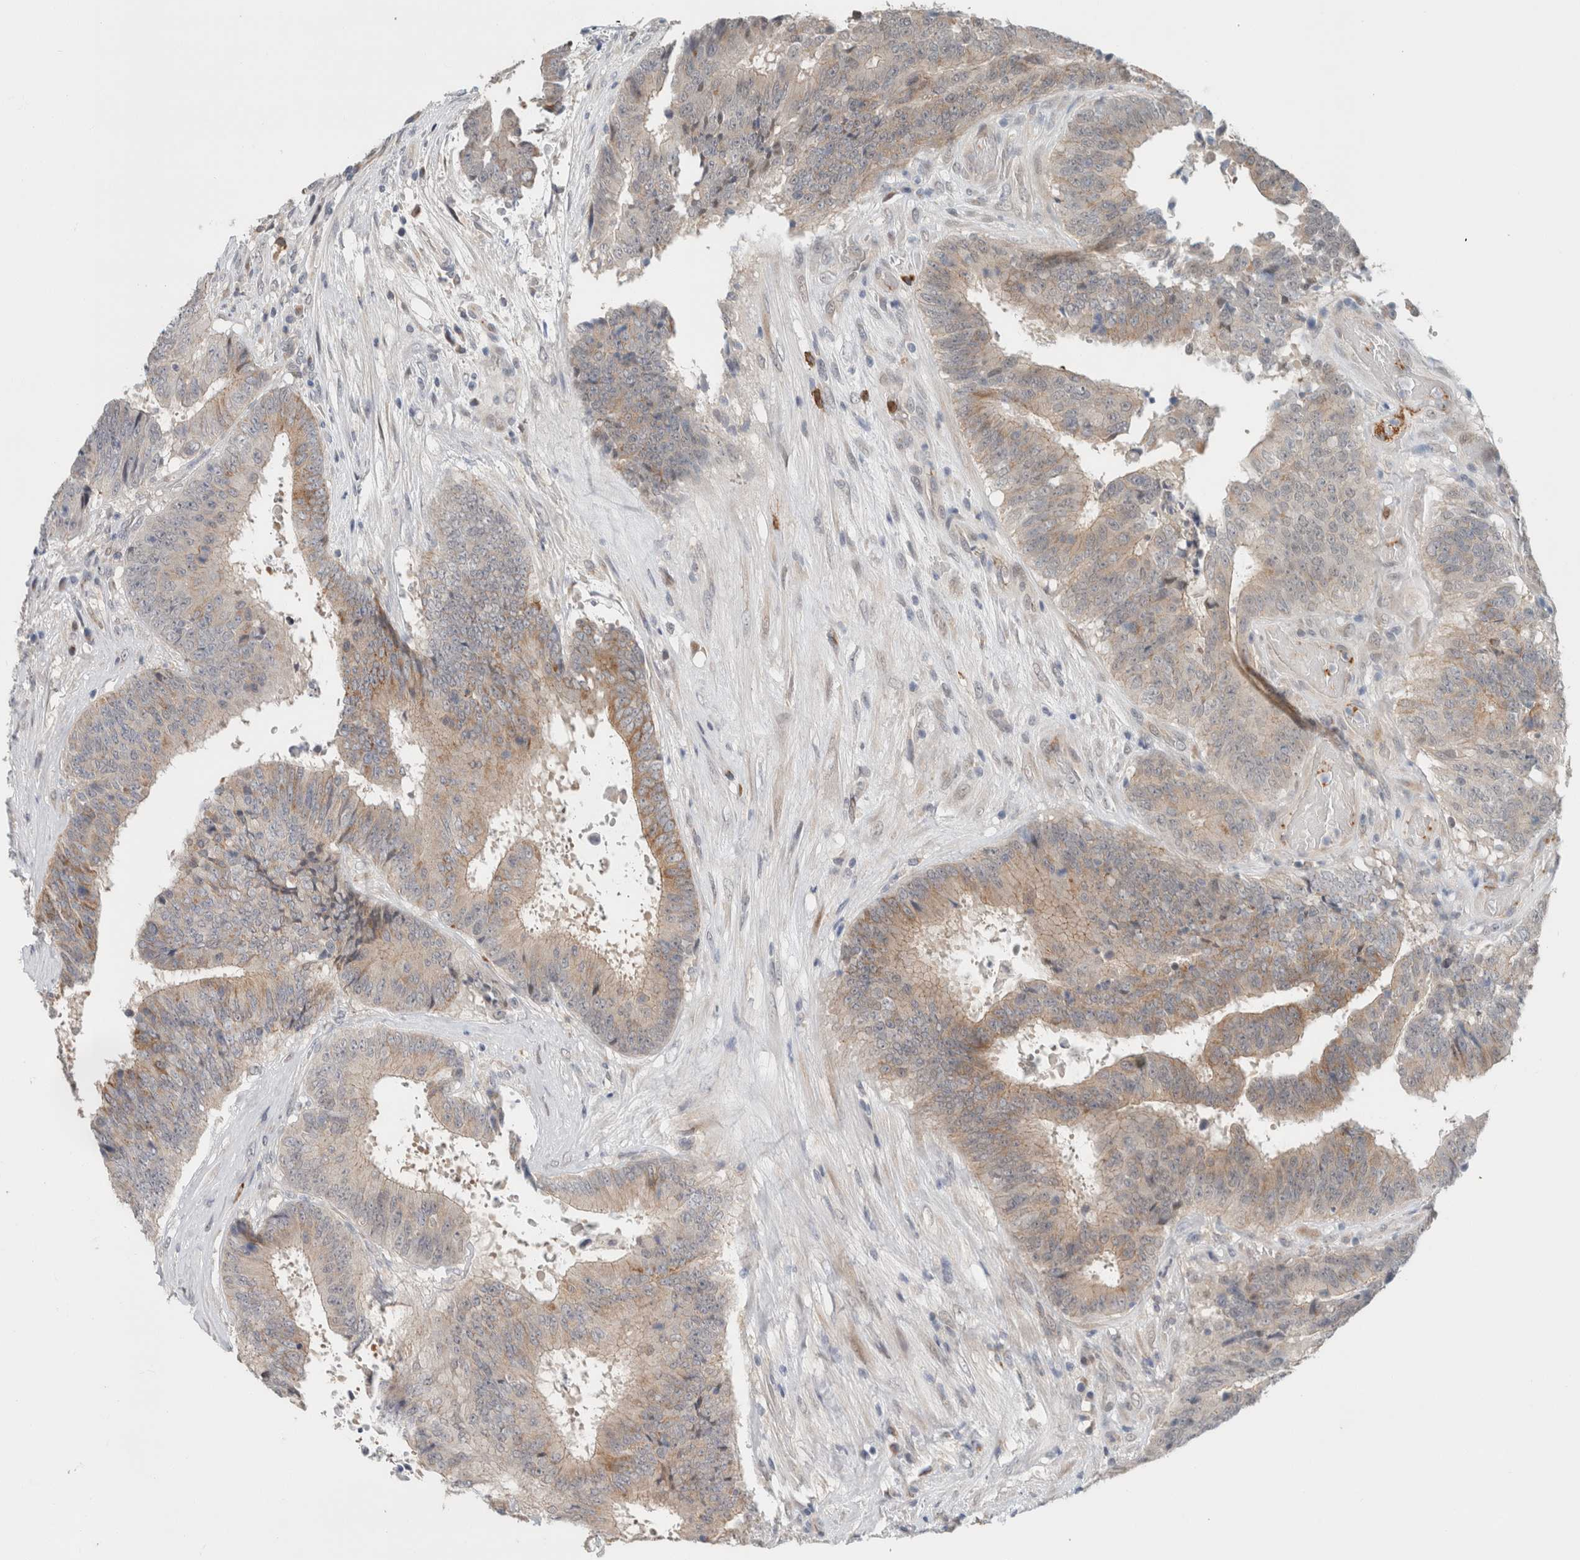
{"staining": {"intensity": "moderate", "quantity": "<25%", "location": "cytoplasmic/membranous"}, "tissue": "colorectal cancer", "cell_type": "Tumor cells", "image_type": "cancer", "snomed": [{"axis": "morphology", "description": "Adenocarcinoma, NOS"}, {"axis": "topography", "description": "Rectum"}], "caption": "High-magnification brightfield microscopy of colorectal cancer (adenocarcinoma) stained with DAB (3,3'-diaminobenzidine) (brown) and counterstained with hematoxylin (blue). tumor cells exhibit moderate cytoplasmic/membranous positivity is identified in about<25% of cells.", "gene": "CRAT", "patient": {"sex": "male", "age": 72}}